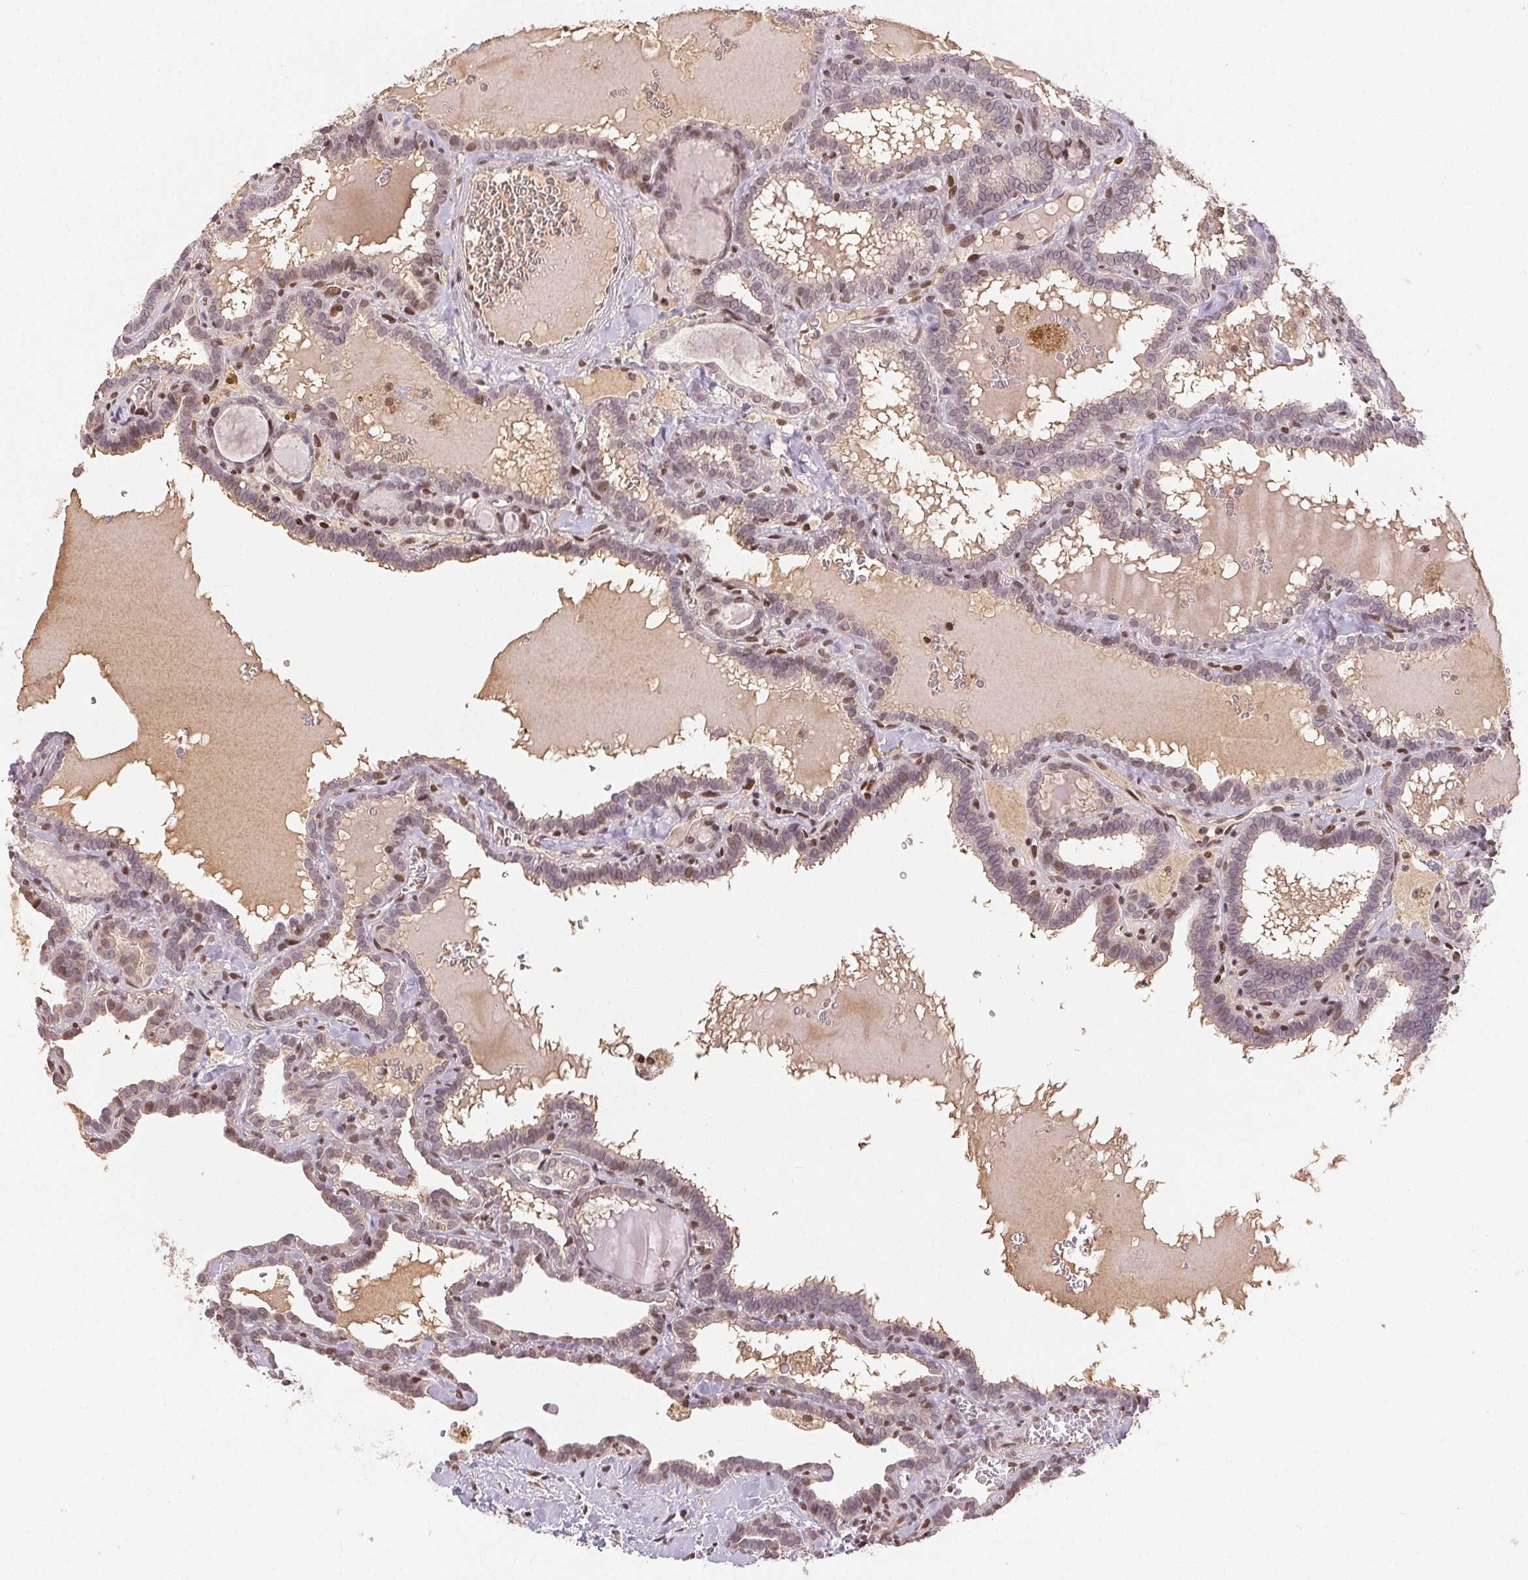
{"staining": {"intensity": "weak", "quantity": "<25%", "location": "cytoplasmic/membranous,nuclear"}, "tissue": "thyroid cancer", "cell_type": "Tumor cells", "image_type": "cancer", "snomed": [{"axis": "morphology", "description": "Papillary adenocarcinoma, NOS"}, {"axis": "topography", "description": "Thyroid gland"}], "caption": "This is a image of immunohistochemistry (IHC) staining of thyroid papillary adenocarcinoma, which shows no expression in tumor cells.", "gene": "MAPKAPK2", "patient": {"sex": "female", "age": 39}}